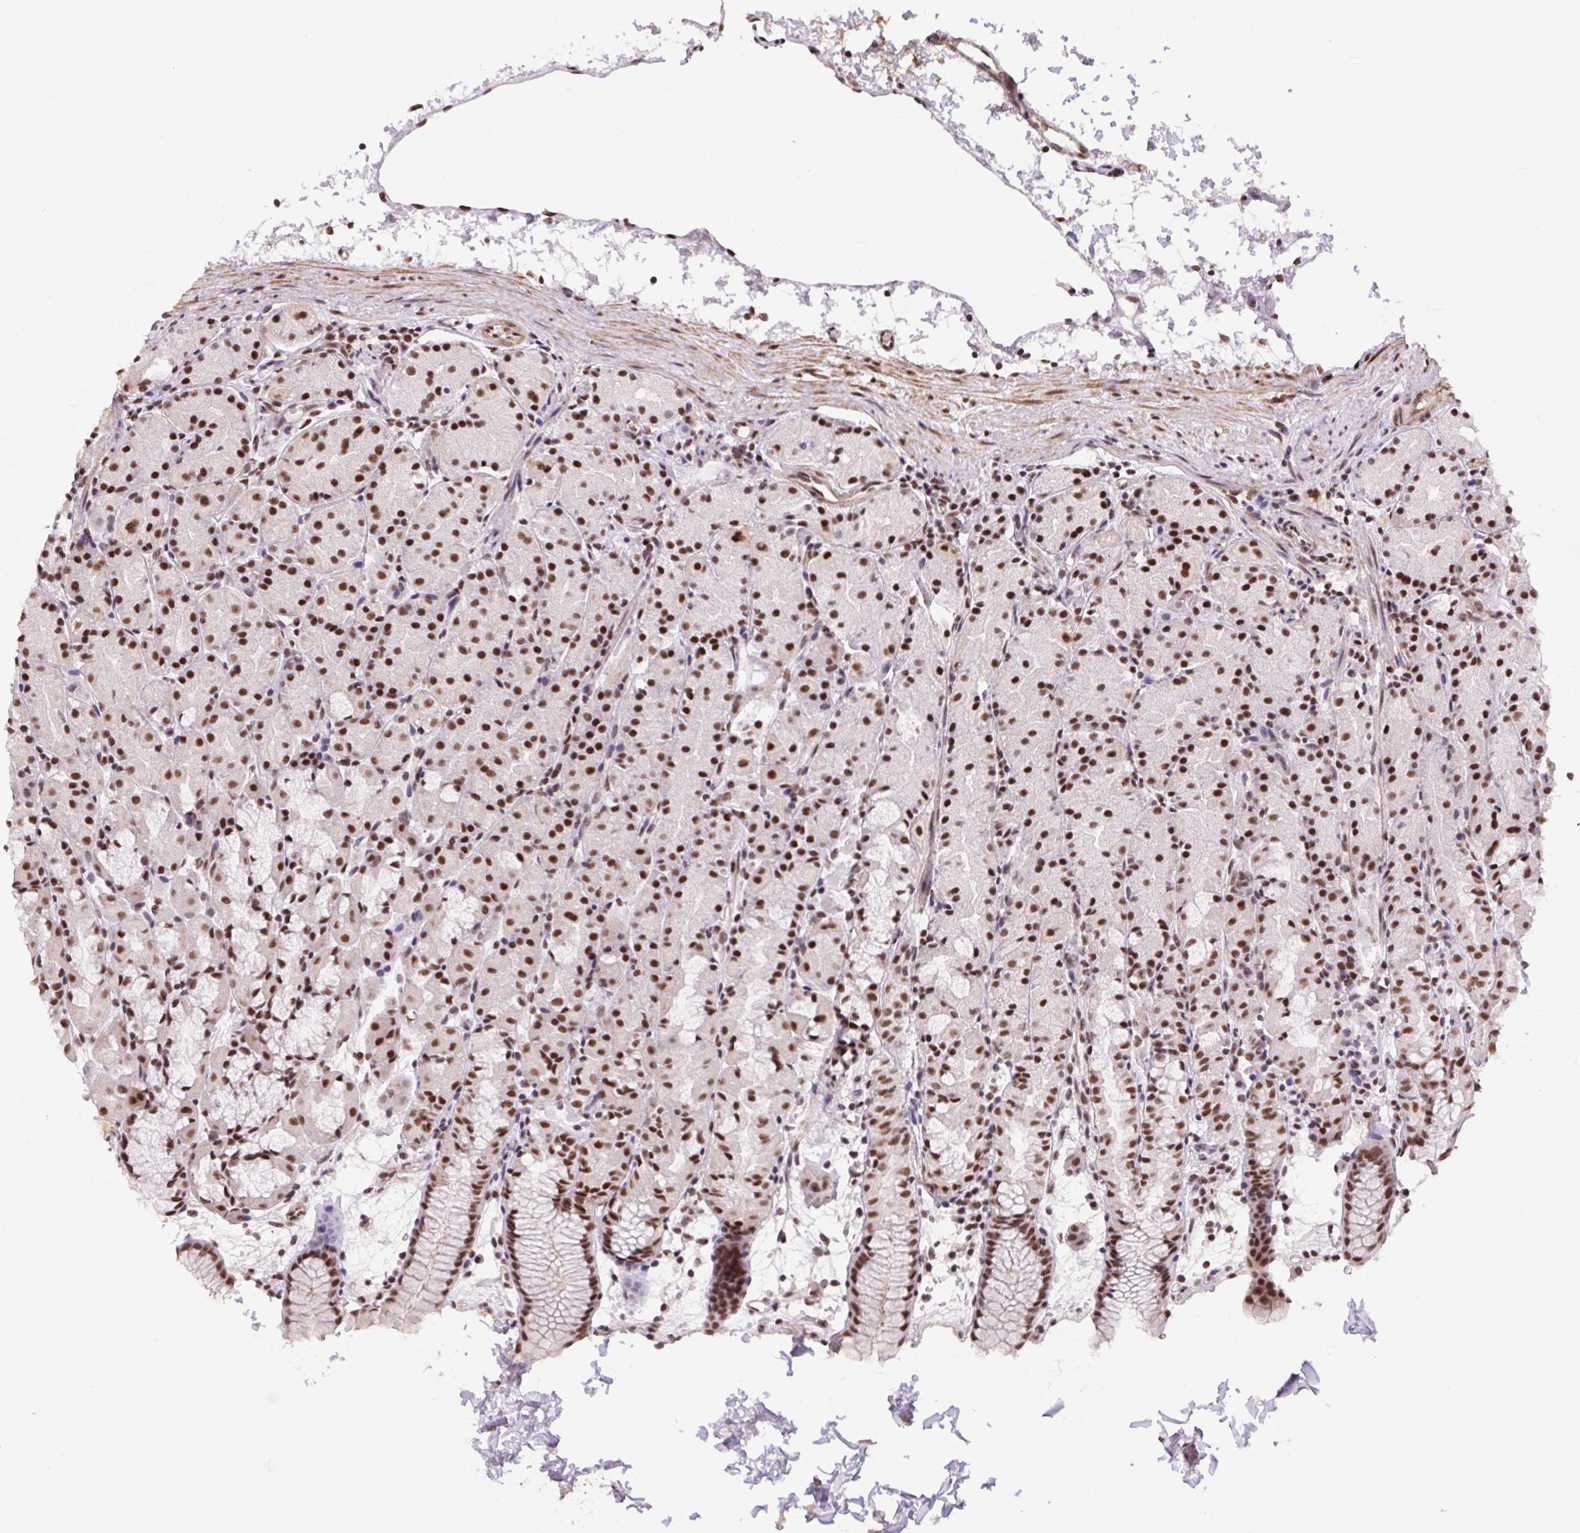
{"staining": {"intensity": "strong", "quantity": ">75%", "location": "nuclear"}, "tissue": "stomach", "cell_type": "Glandular cells", "image_type": "normal", "snomed": [{"axis": "morphology", "description": "Normal tissue, NOS"}, {"axis": "topography", "description": "Stomach, upper"}], "caption": "A brown stain highlights strong nuclear staining of a protein in glandular cells of benign human stomach. (DAB = brown stain, brightfield microscopy at high magnification).", "gene": "DDX17", "patient": {"sex": "male", "age": 47}}